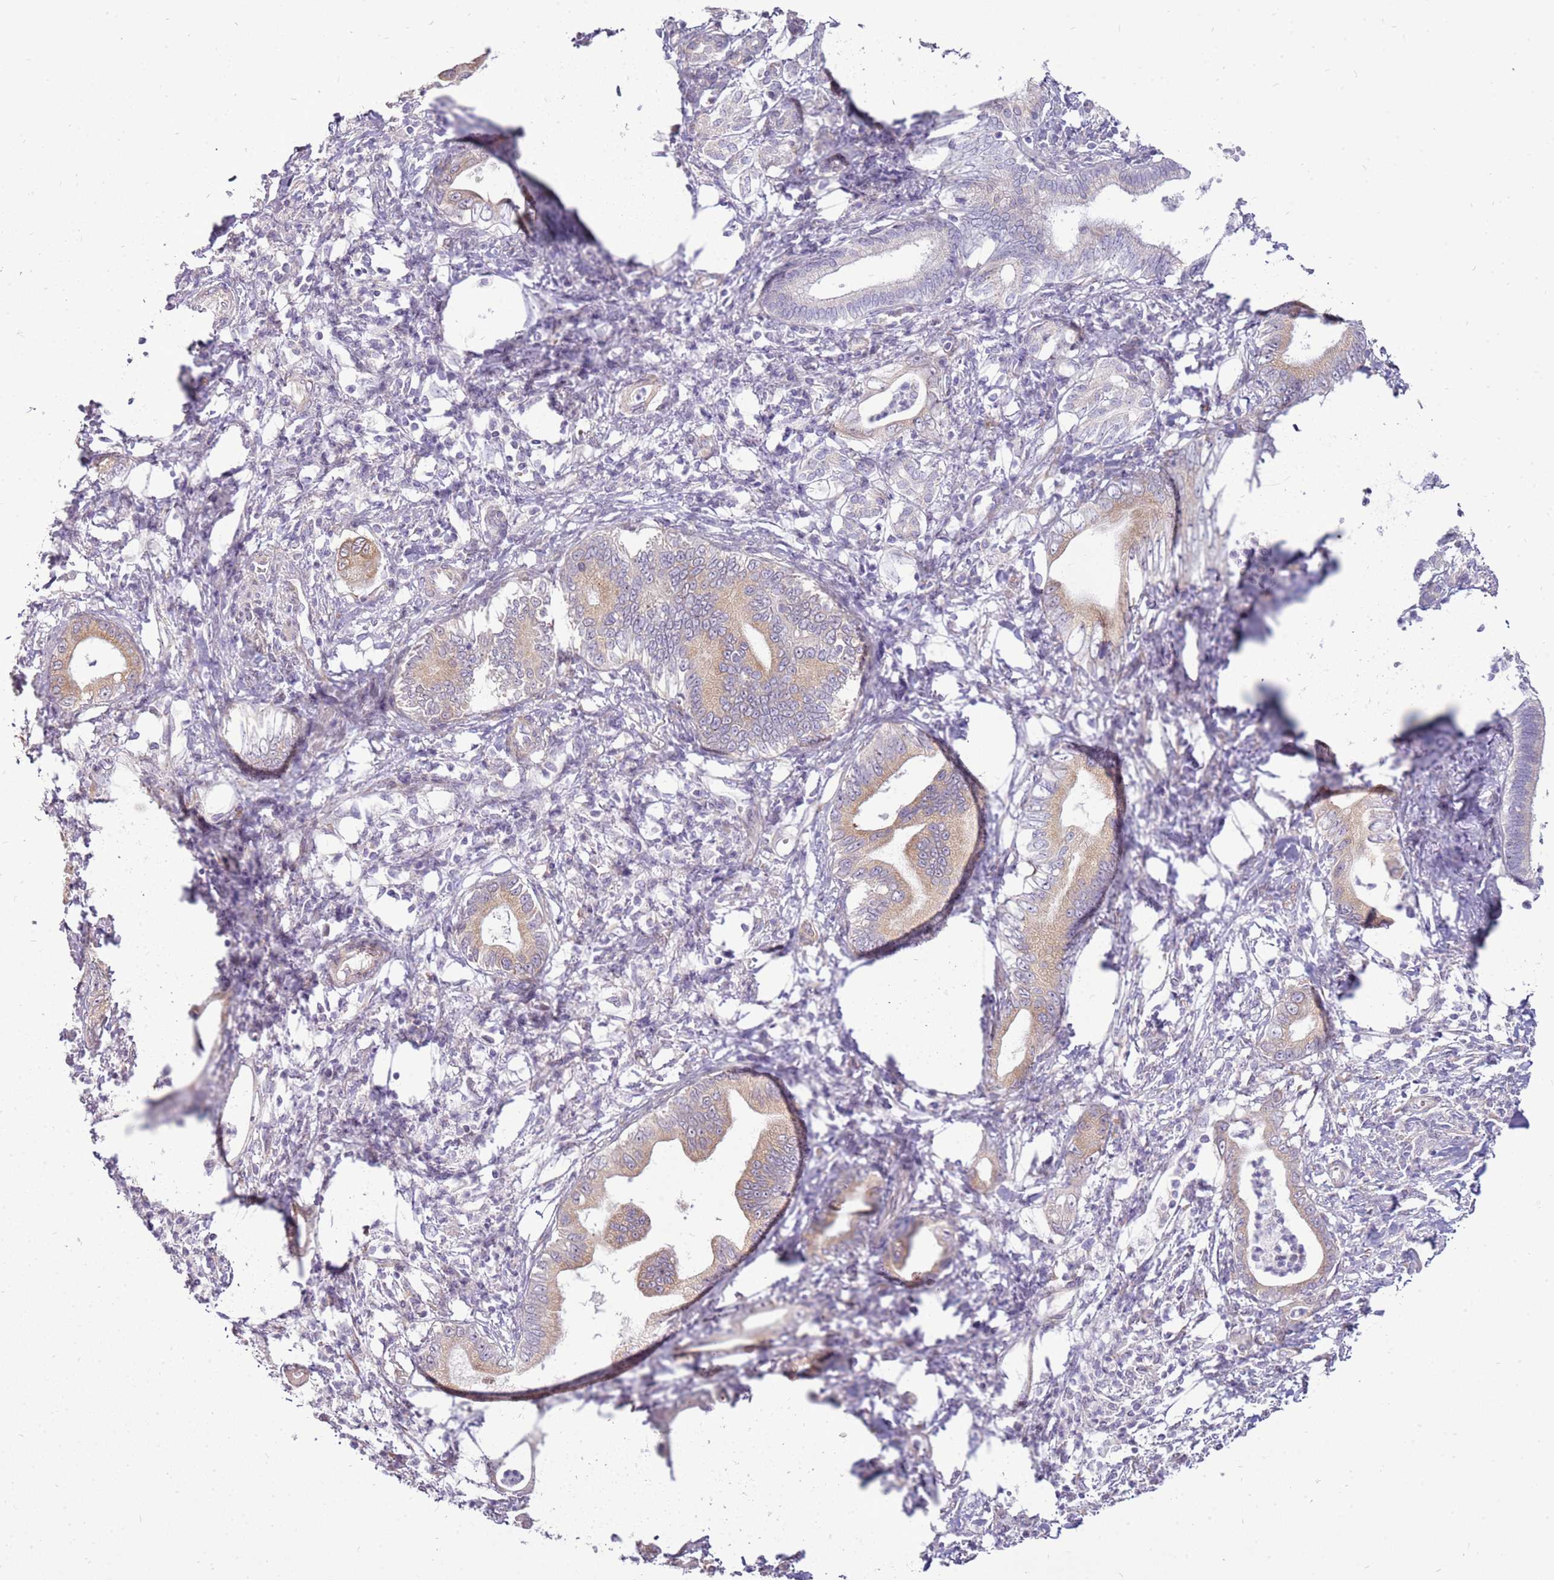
{"staining": {"intensity": "moderate", "quantity": "25%-75%", "location": "cytoplasmic/membranous"}, "tissue": "pancreatic cancer", "cell_type": "Tumor cells", "image_type": "cancer", "snomed": [{"axis": "morphology", "description": "Normal tissue, NOS"}, {"axis": "morphology", "description": "Adenocarcinoma, NOS"}, {"axis": "topography", "description": "Pancreas"}], "caption": "There is medium levels of moderate cytoplasmic/membranous staining in tumor cells of pancreatic cancer, as demonstrated by immunohistochemical staining (brown color).", "gene": "UGGT2", "patient": {"sex": "female", "age": 55}}